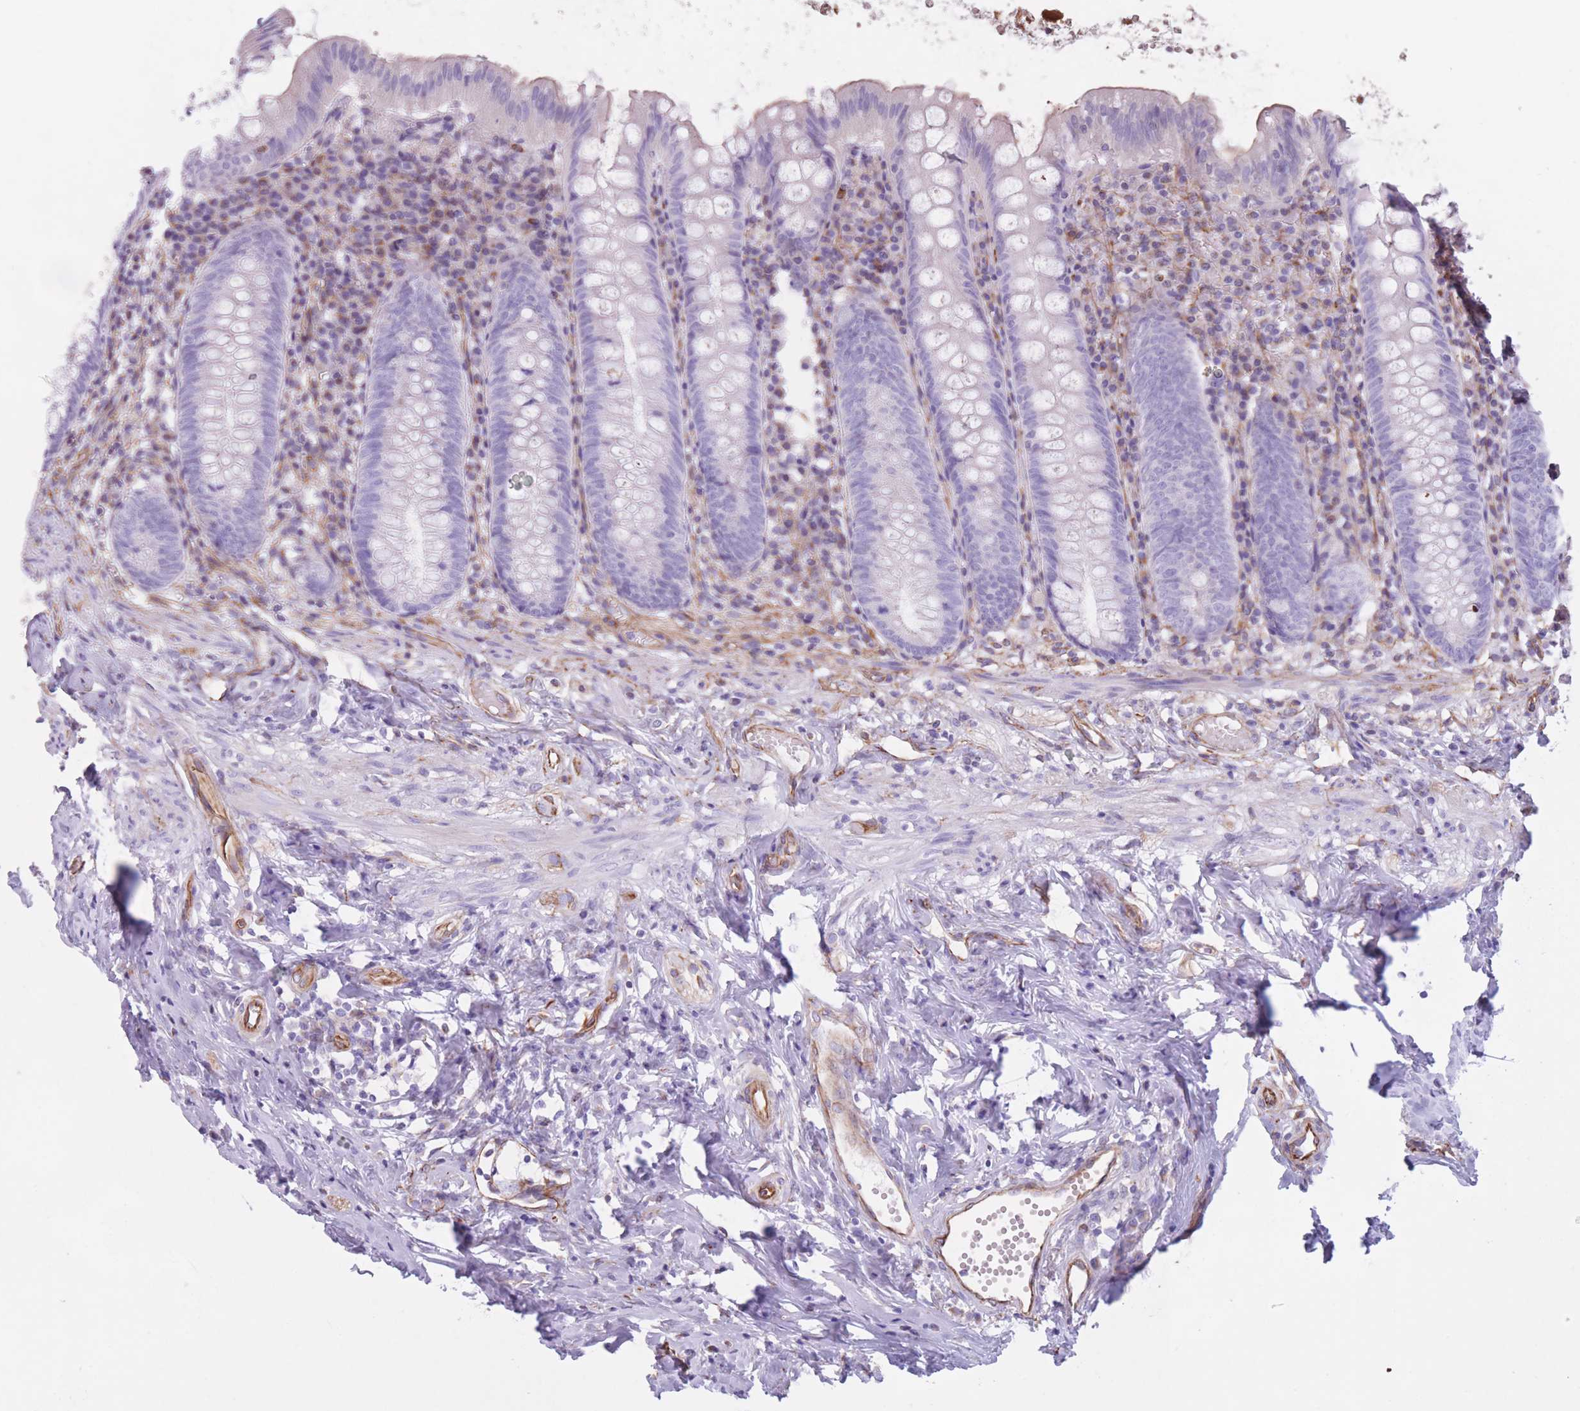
{"staining": {"intensity": "negative", "quantity": "none", "location": "none"}, "tissue": "appendix", "cell_type": "Glandular cells", "image_type": "normal", "snomed": [{"axis": "morphology", "description": "Normal tissue, NOS"}, {"axis": "topography", "description": "Appendix"}], "caption": "High power microscopy micrograph of an immunohistochemistry photomicrograph of benign appendix, revealing no significant positivity in glandular cells.", "gene": "ATP5MF", "patient": {"sex": "female", "age": 54}}